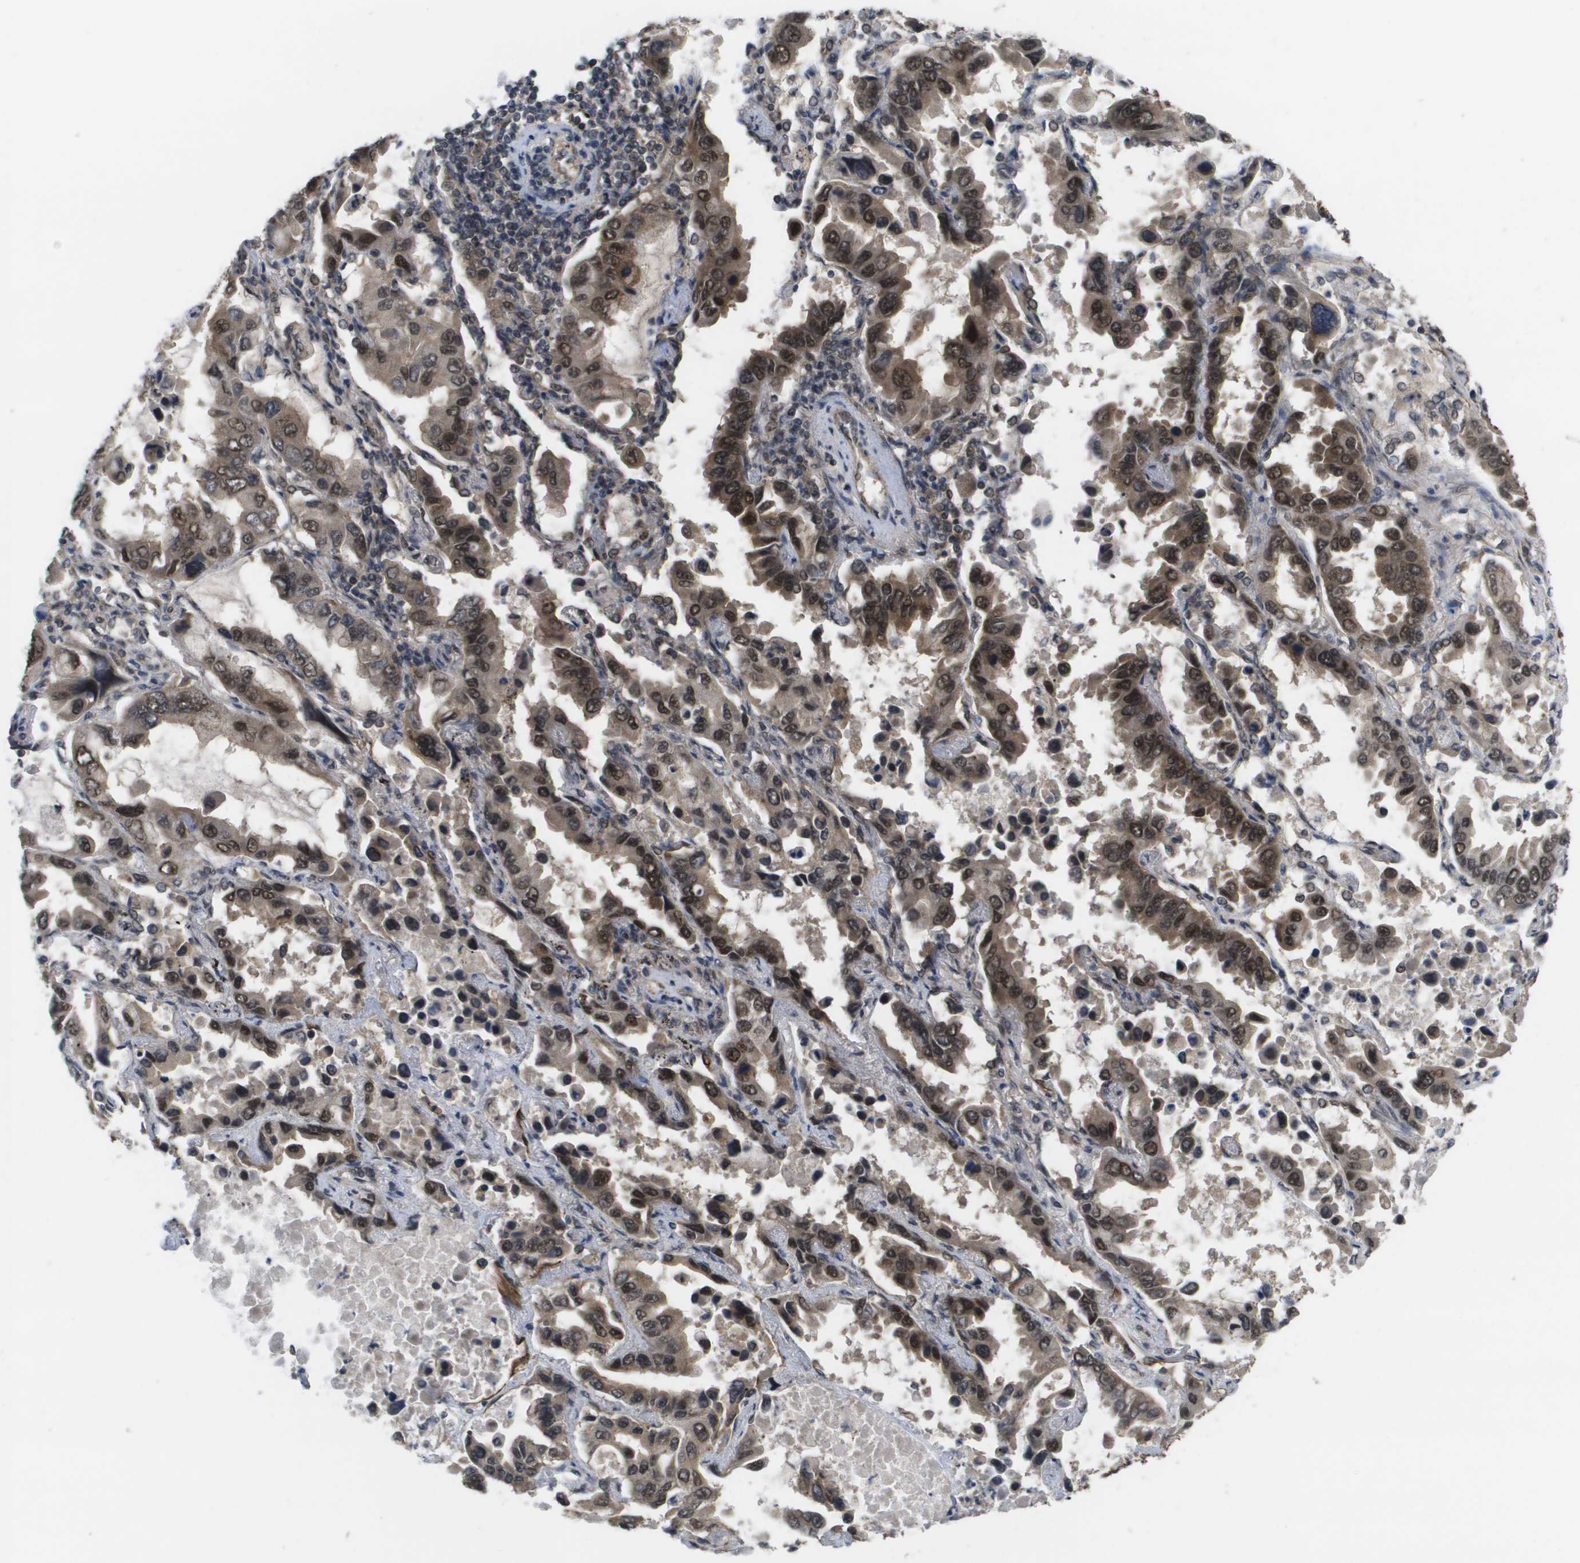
{"staining": {"intensity": "moderate", "quantity": ">75%", "location": "cytoplasmic/membranous,nuclear"}, "tissue": "lung cancer", "cell_type": "Tumor cells", "image_type": "cancer", "snomed": [{"axis": "morphology", "description": "Adenocarcinoma, NOS"}, {"axis": "topography", "description": "Lung"}], "caption": "Immunohistochemistry (IHC) image of lung cancer stained for a protein (brown), which demonstrates medium levels of moderate cytoplasmic/membranous and nuclear positivity in about >75% of tumor cells.", "gene": "AMBRA1", "patient": {"sex": "male", "age": 64}}